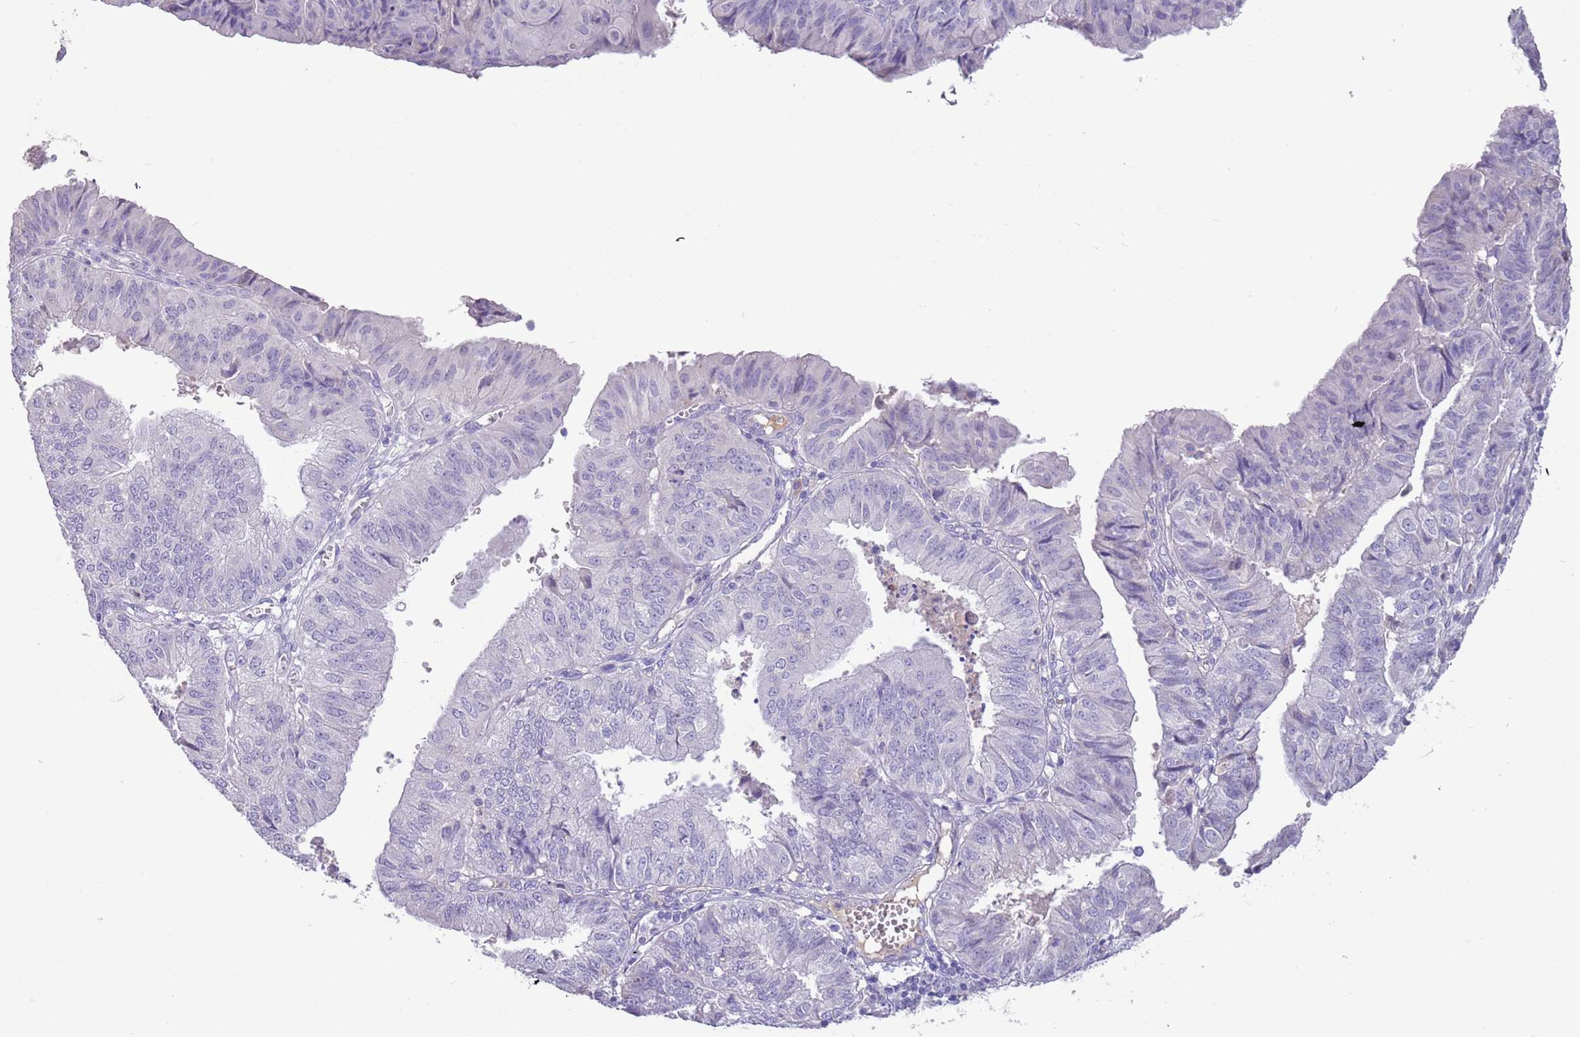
{"staining": {"intensity": "negative", "quantity": "none", "location": "none"}, "tissue": "endometrial cancer", "cell_type": "Tumor cells", "image_type": "cancer", "snomed": [{"axis": "morphology", "description": "Adenocarcinoma, NOS"}, {"axis": "topography", "description": "Endometrium"}], "caption": "This is an immunohistochemistry image of human endometrial adenocarcinoma. There is no positivity in tumor cells.", "gene": "IGFL4", "patient": {"sex": "female", "age": 56}}